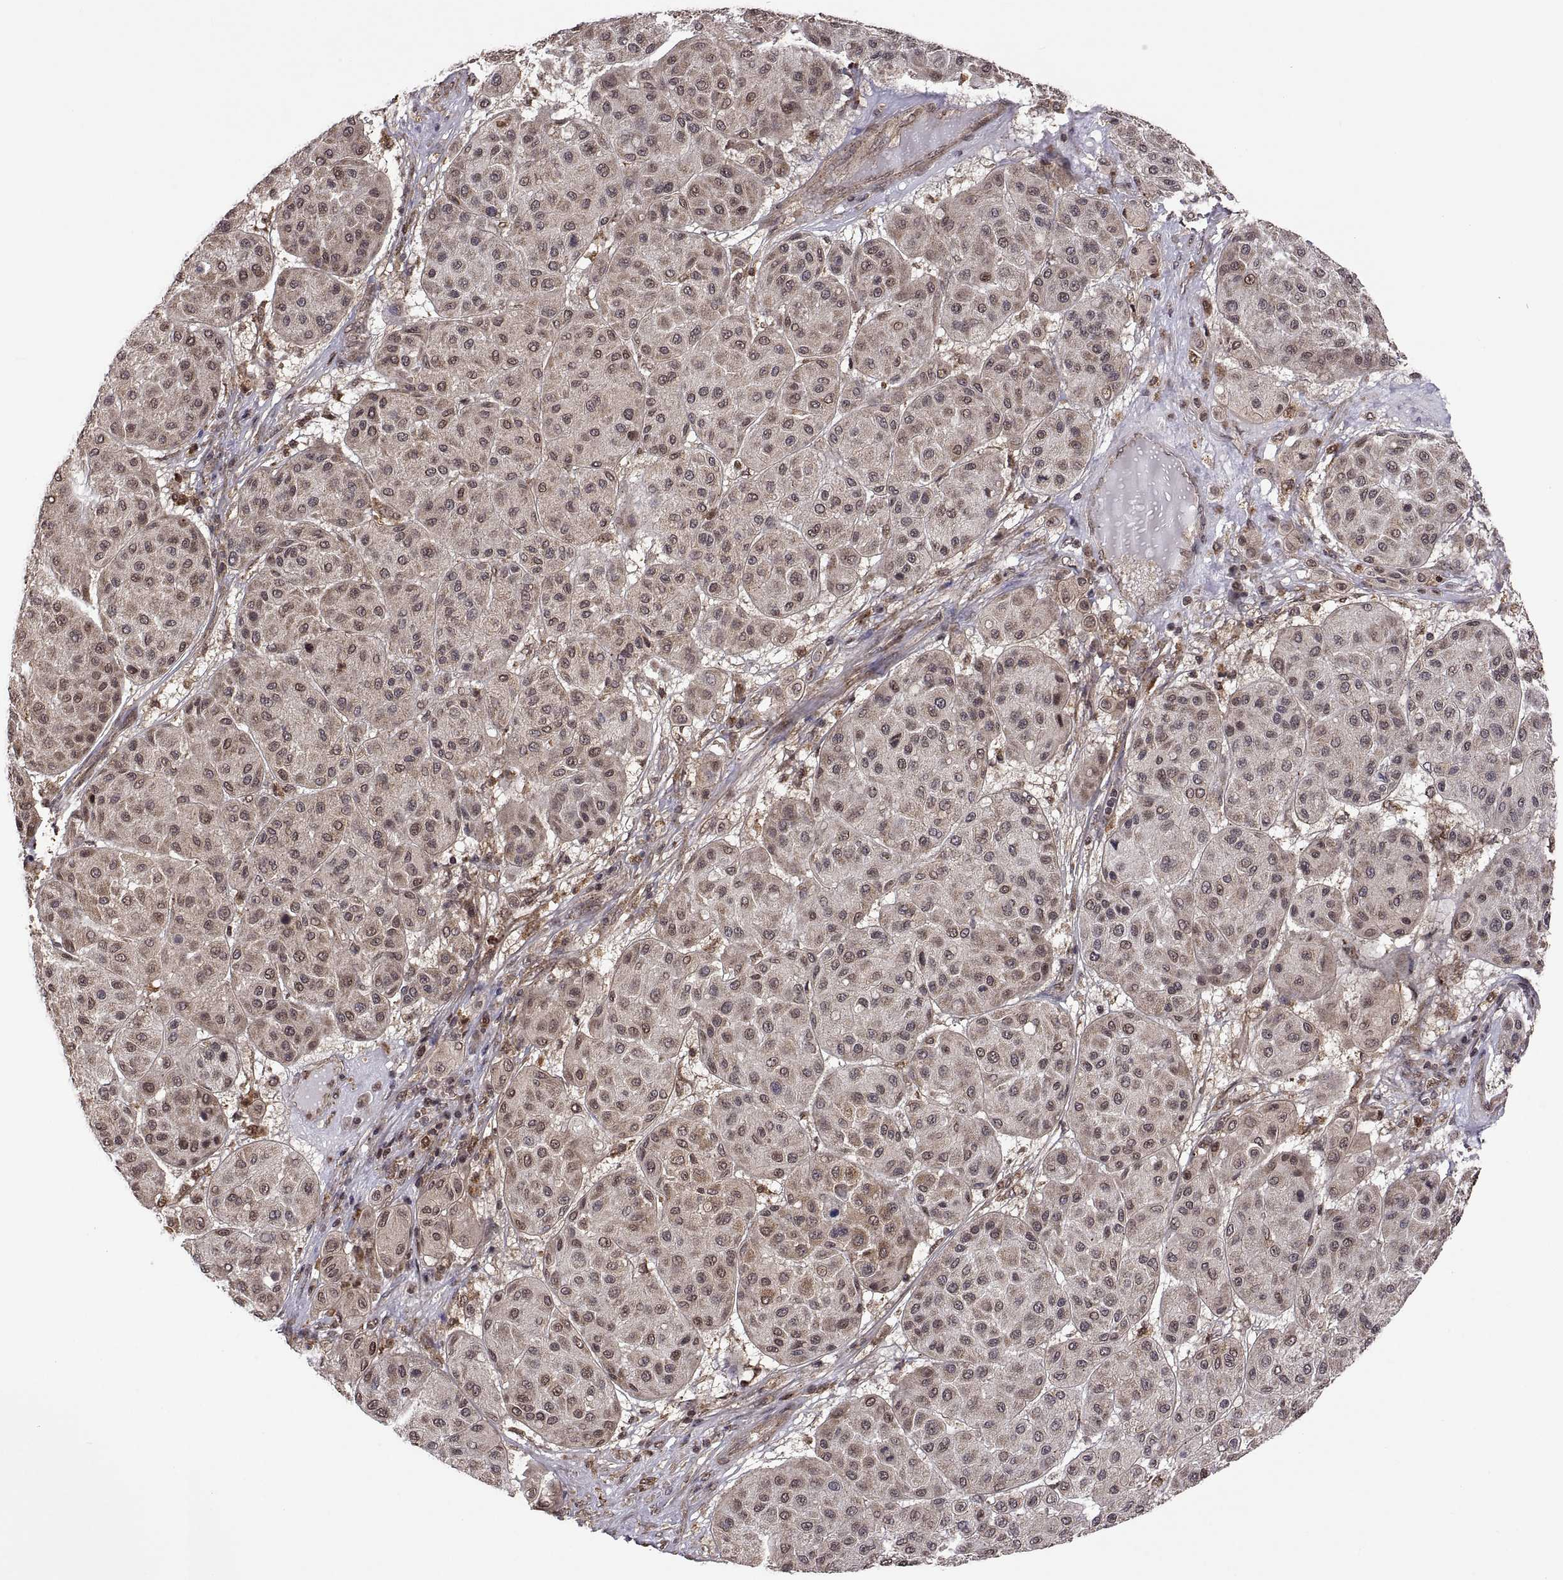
{"staining": {"intensity": "negative", "quantity": "none", "location": "none"}, "tissue": "melanoma", "cell_type": "Tumor cells", "image_type": "cancer", "snomed": [{"axis": "morphology", "description": "Malignant melanoma, Metastatic site"}, {"axis": "topography", "description": "Smooth muscle"}], "caption": "Protein analysis of malignant melanoma (metastatic site) reveals no significant staining in tumor cells.", "gene": "ZNRF2", "patient": {"sex": "male", "age": 41}}